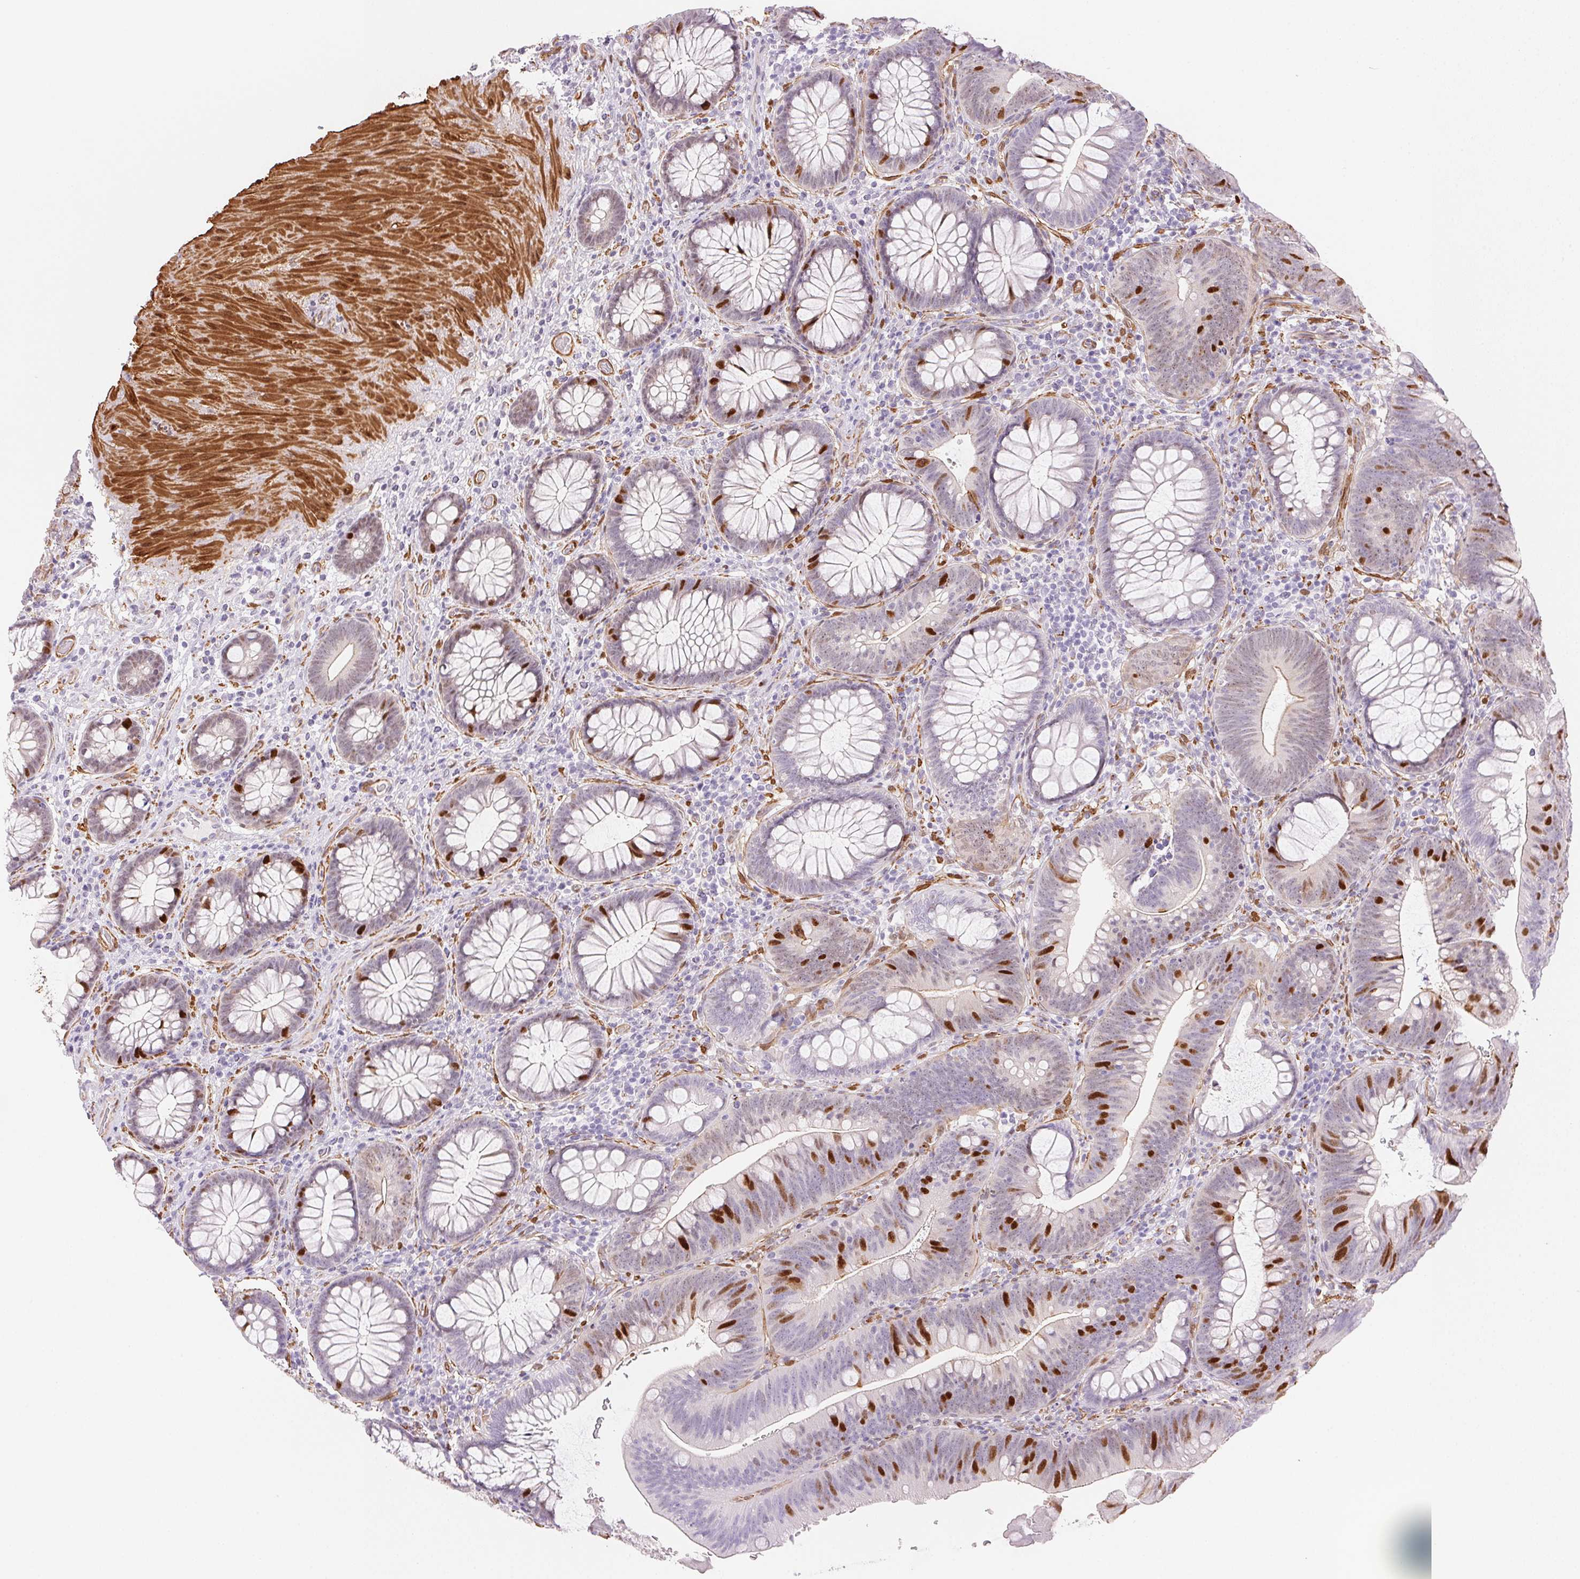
{"staining": {"intensity": "strong", "quantity": "25%-75%", "location": "cytoplasmic/membranous"}, "tissue": "colon", "cell_type": "Endothelial cells", "image_type": "normal", "snomed": [{"axis": "morphology", "description": "Normal tissue, NOS"}, {"axis": "morphology", "description": "Adenoma, NOS"}, {"axis": "topography", "description": "Soft tissue"}, {"axis": "topography", "description": "Colon"}], "caption": "Immunohistochemical staining of benign colon displays high levels of strong cytoplasmic/membranous expression in about 25%-75% of endothelial cells. Nuclei are stained in blue.", "gene": "SMTN", "patient": {"sex": "male", "age": 47}}